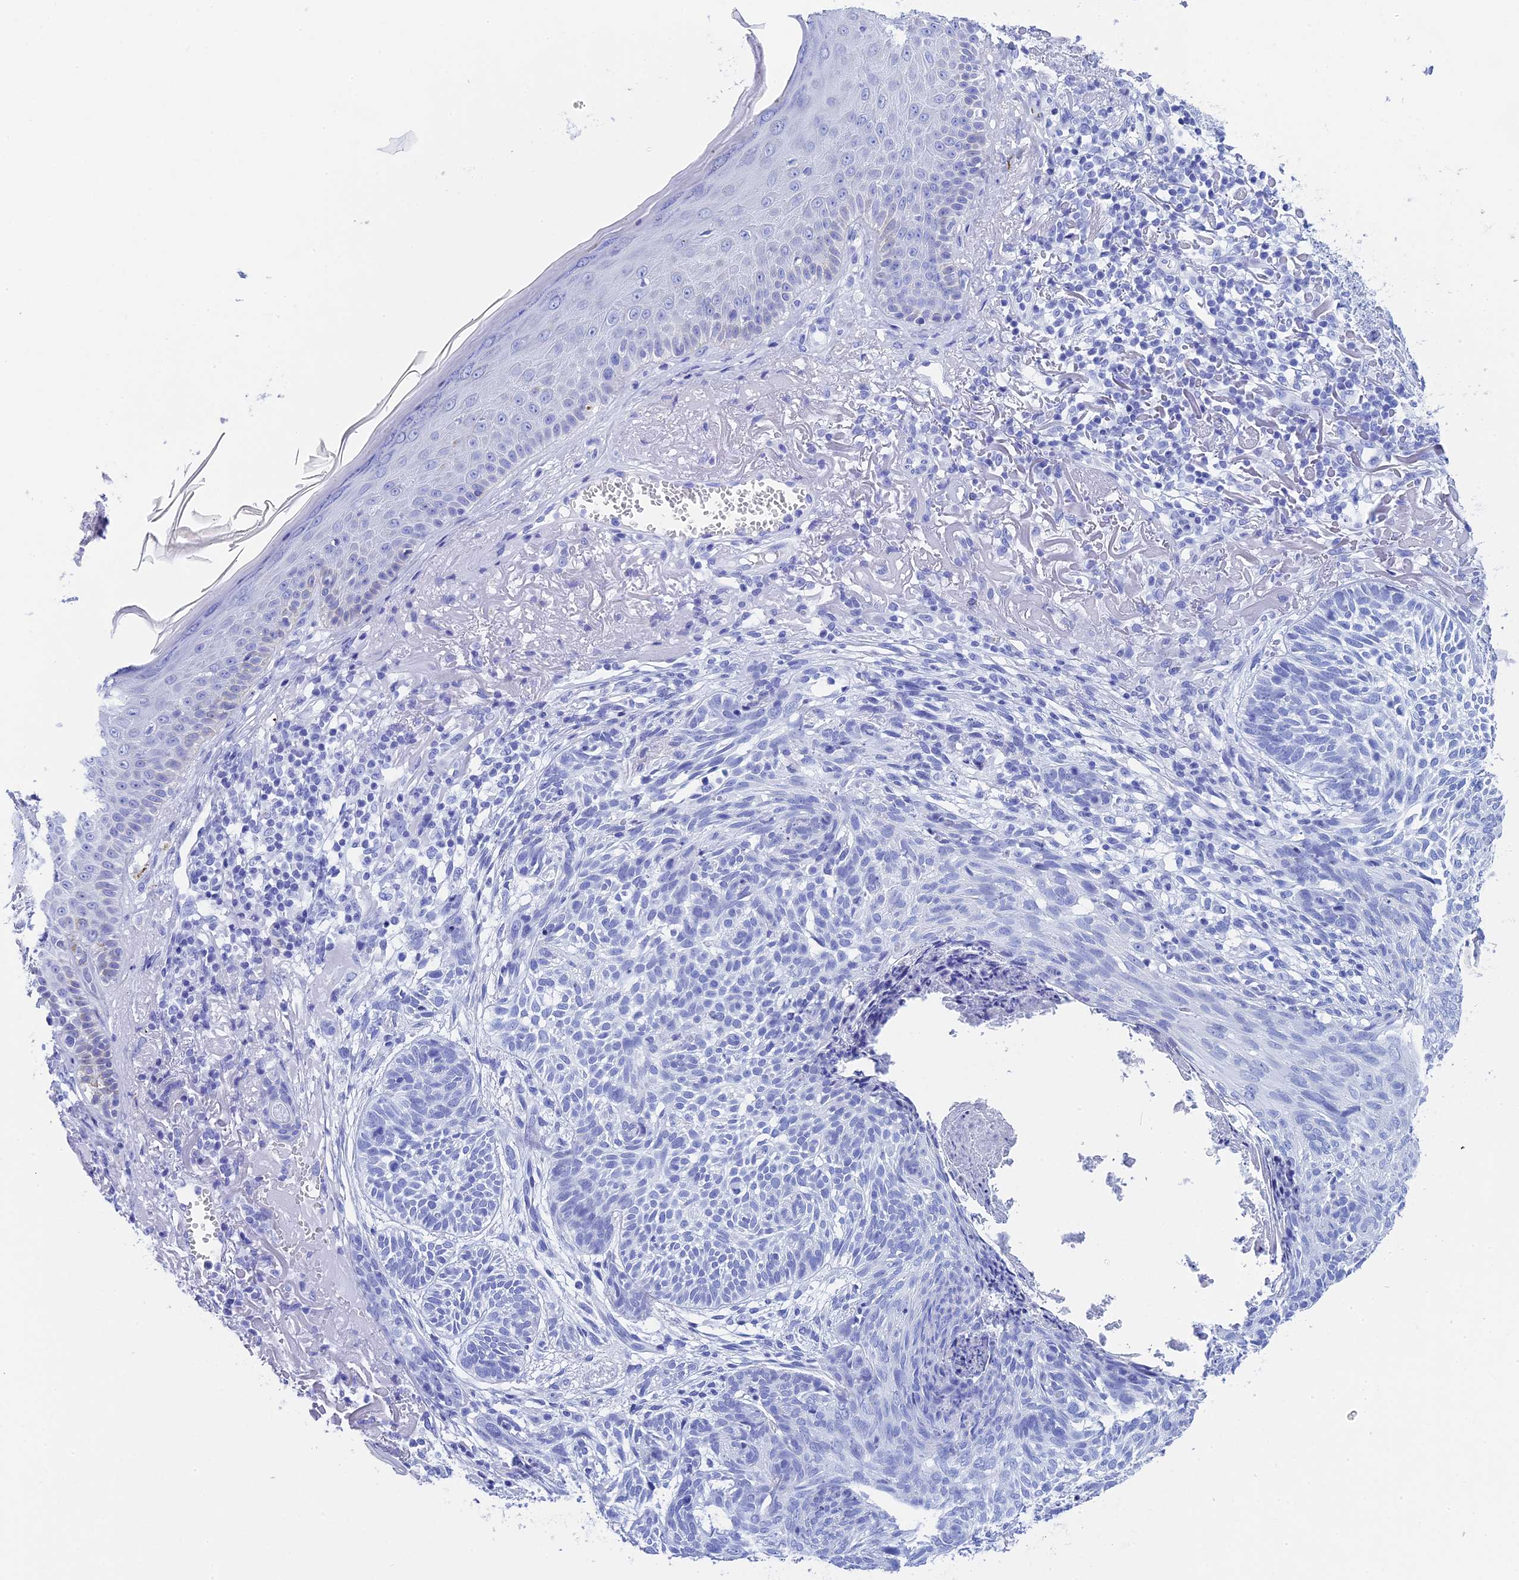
{"staining": {"intensity": "negative", "quantity": "none", "location": "none"}, "tissue": "skin cancer", "cell_type": "Tumor cells", "image_type": "cancer", "snomed": [{"axis": "morphology", "description": "Normal tissue, NOS"}, {"axis": "morphology", "description": "Basal cell carcinoma"}, {"axis": "topography", "description": "Skin"}], "caption": "Immunohistochemical staining of skin cancer (basal cell carcinoma) displays no significant staining in tumor cells.", "gene": "TEX101", "patient": {"sex": "male", "age": 66}}